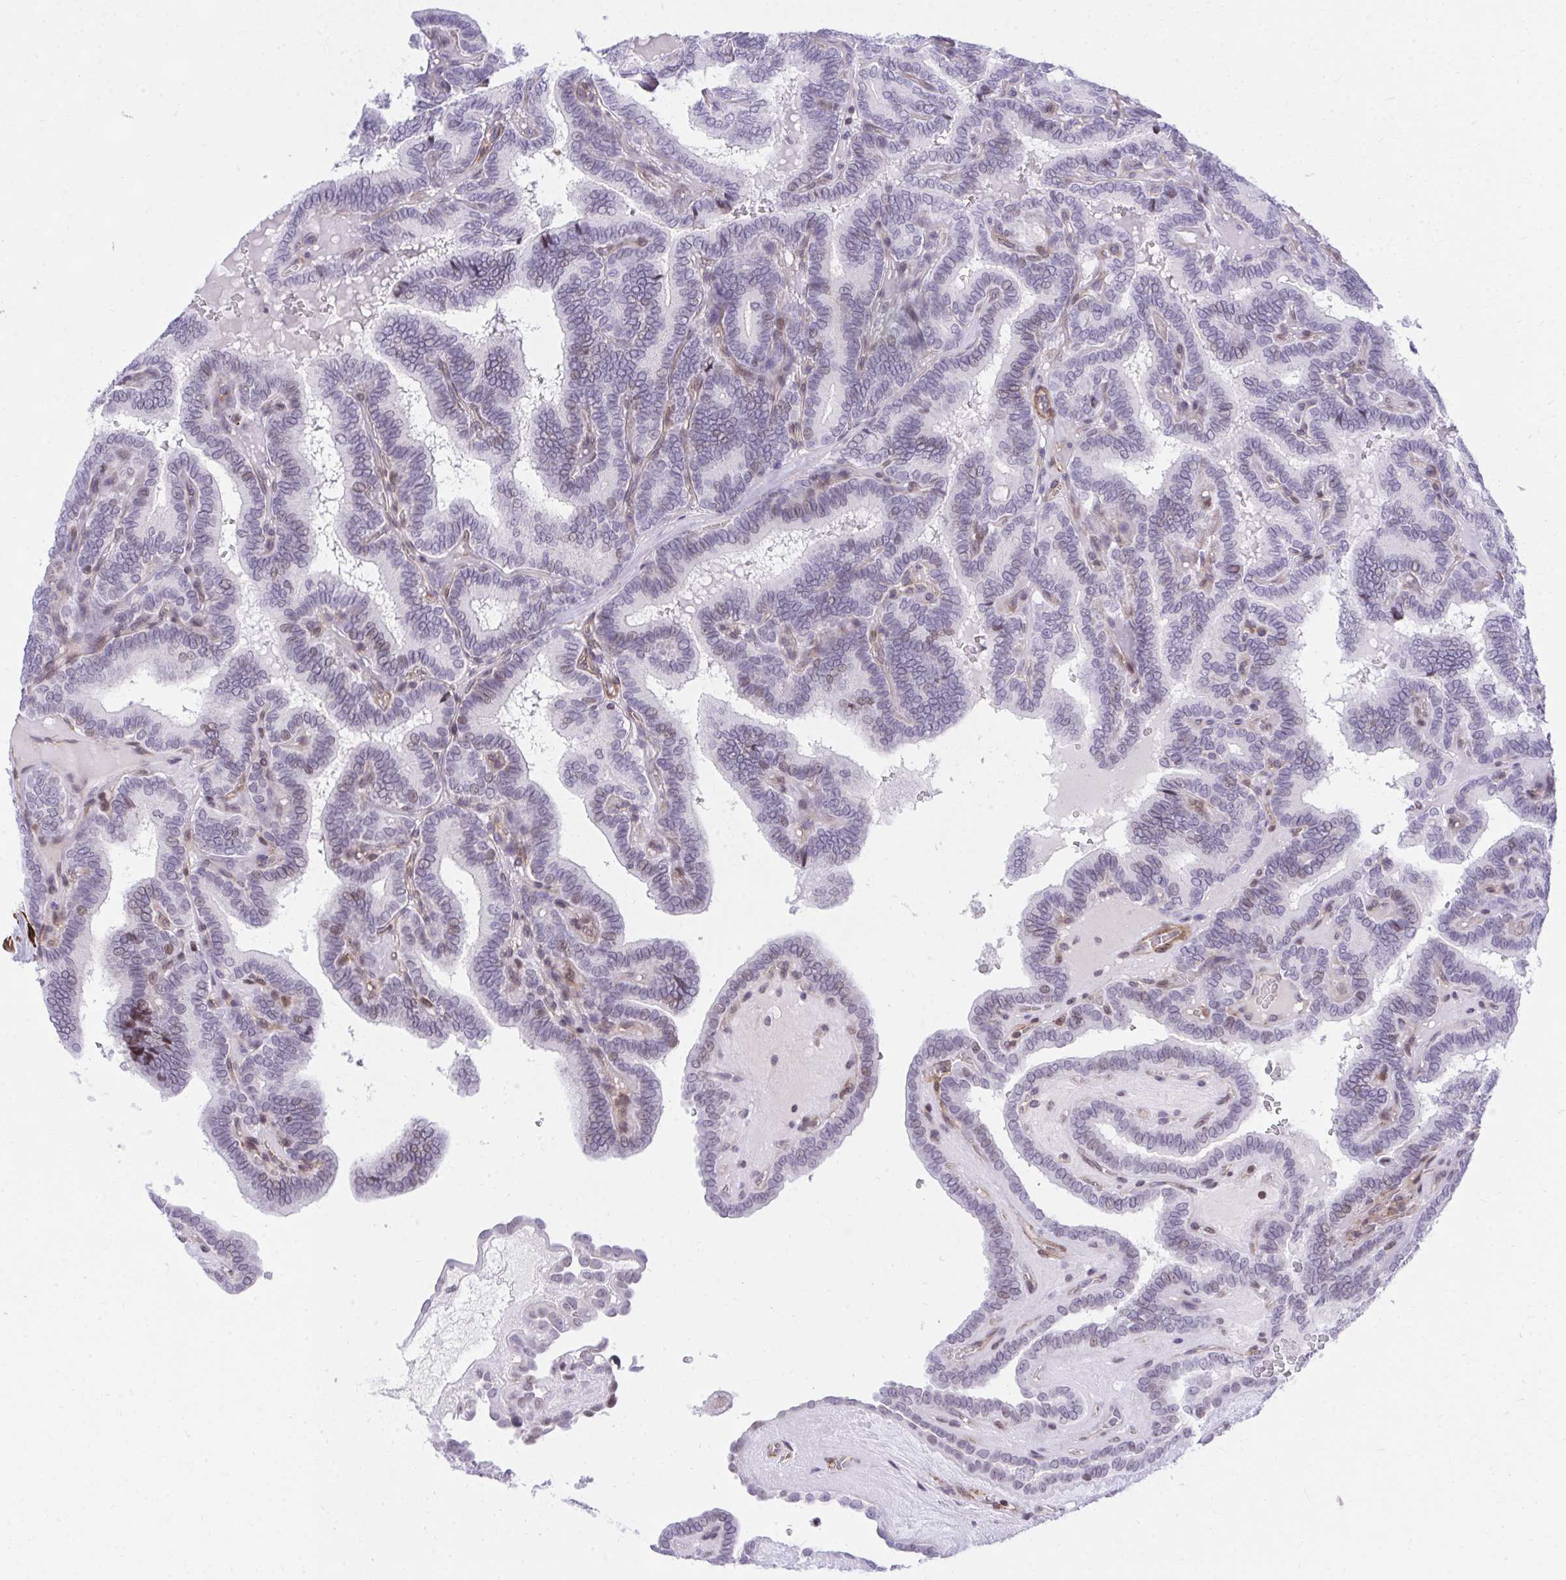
{"staining": {"intensity": "moderate", "quantity": "<25%", "location": "nuclear"}, "tissue": "thyroid cancer", "cell_type": "Tumor cells", "image_type": "cancer", "snomed": [{"axis": "morphology", "description": "Papillary adenocarcinoma, NOS"}, {"axis": "topography", "description": "Thyroid gland"}], "caption": "This is a micrograph of immunohistochemistry (IHC) staining of thyroid papillary adenocarcinoma, which shows moderate expression in the nuclear of tumor cells.", "gene": "KCNN4", "patient": {"sex": "female", "age": 21}}